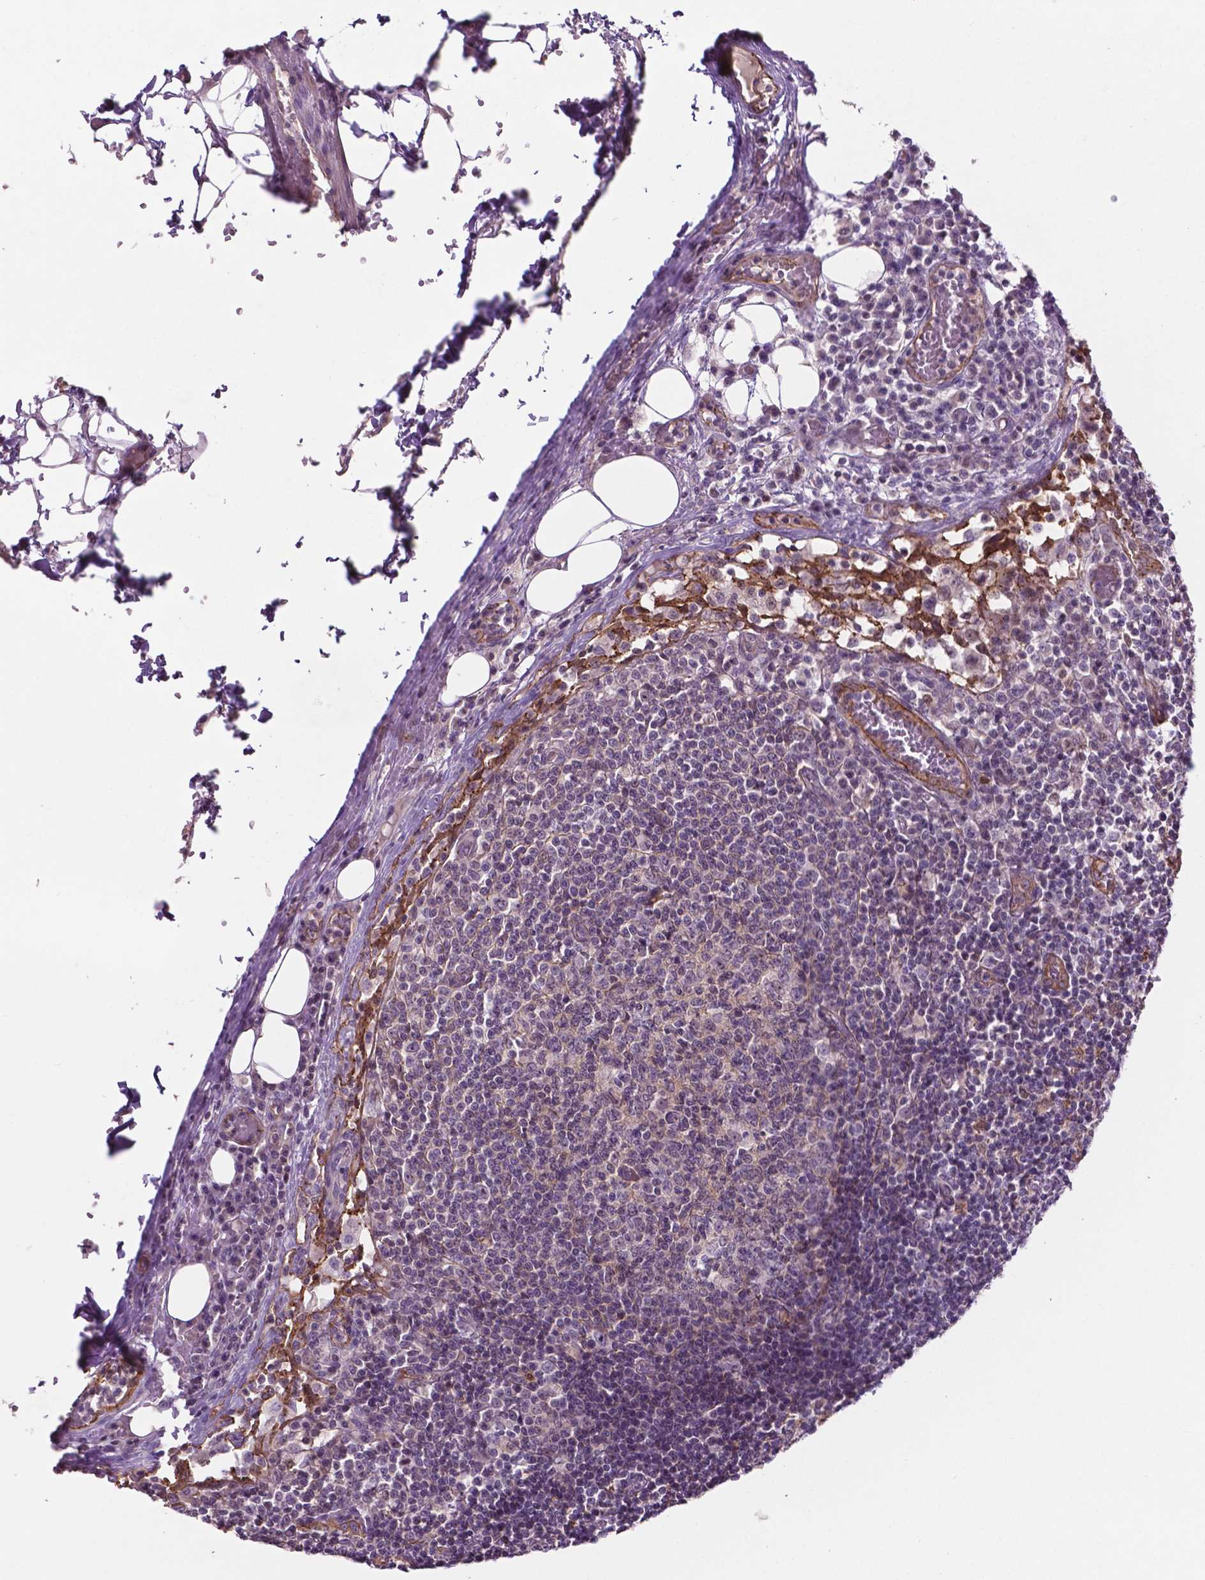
{"staining": {"intensity": "weak", "quantity": "<25%", "location": "cytoplasmic/membranous"}, "tissue": "lymph node", "cell_type": "Germinal center cells", "image_type": "normal", "snomed": [{"axis": "morphology", "description": "Normal tissue, NOS"}, {"axis": "topography", "description": "Lymph node"}], "caption": "This is an IHC micrograph of normal lymph node. There is no positivity in germinal center cells.", "gene": "ARL5C", "patient": {"sex": "male", "age": 62}}